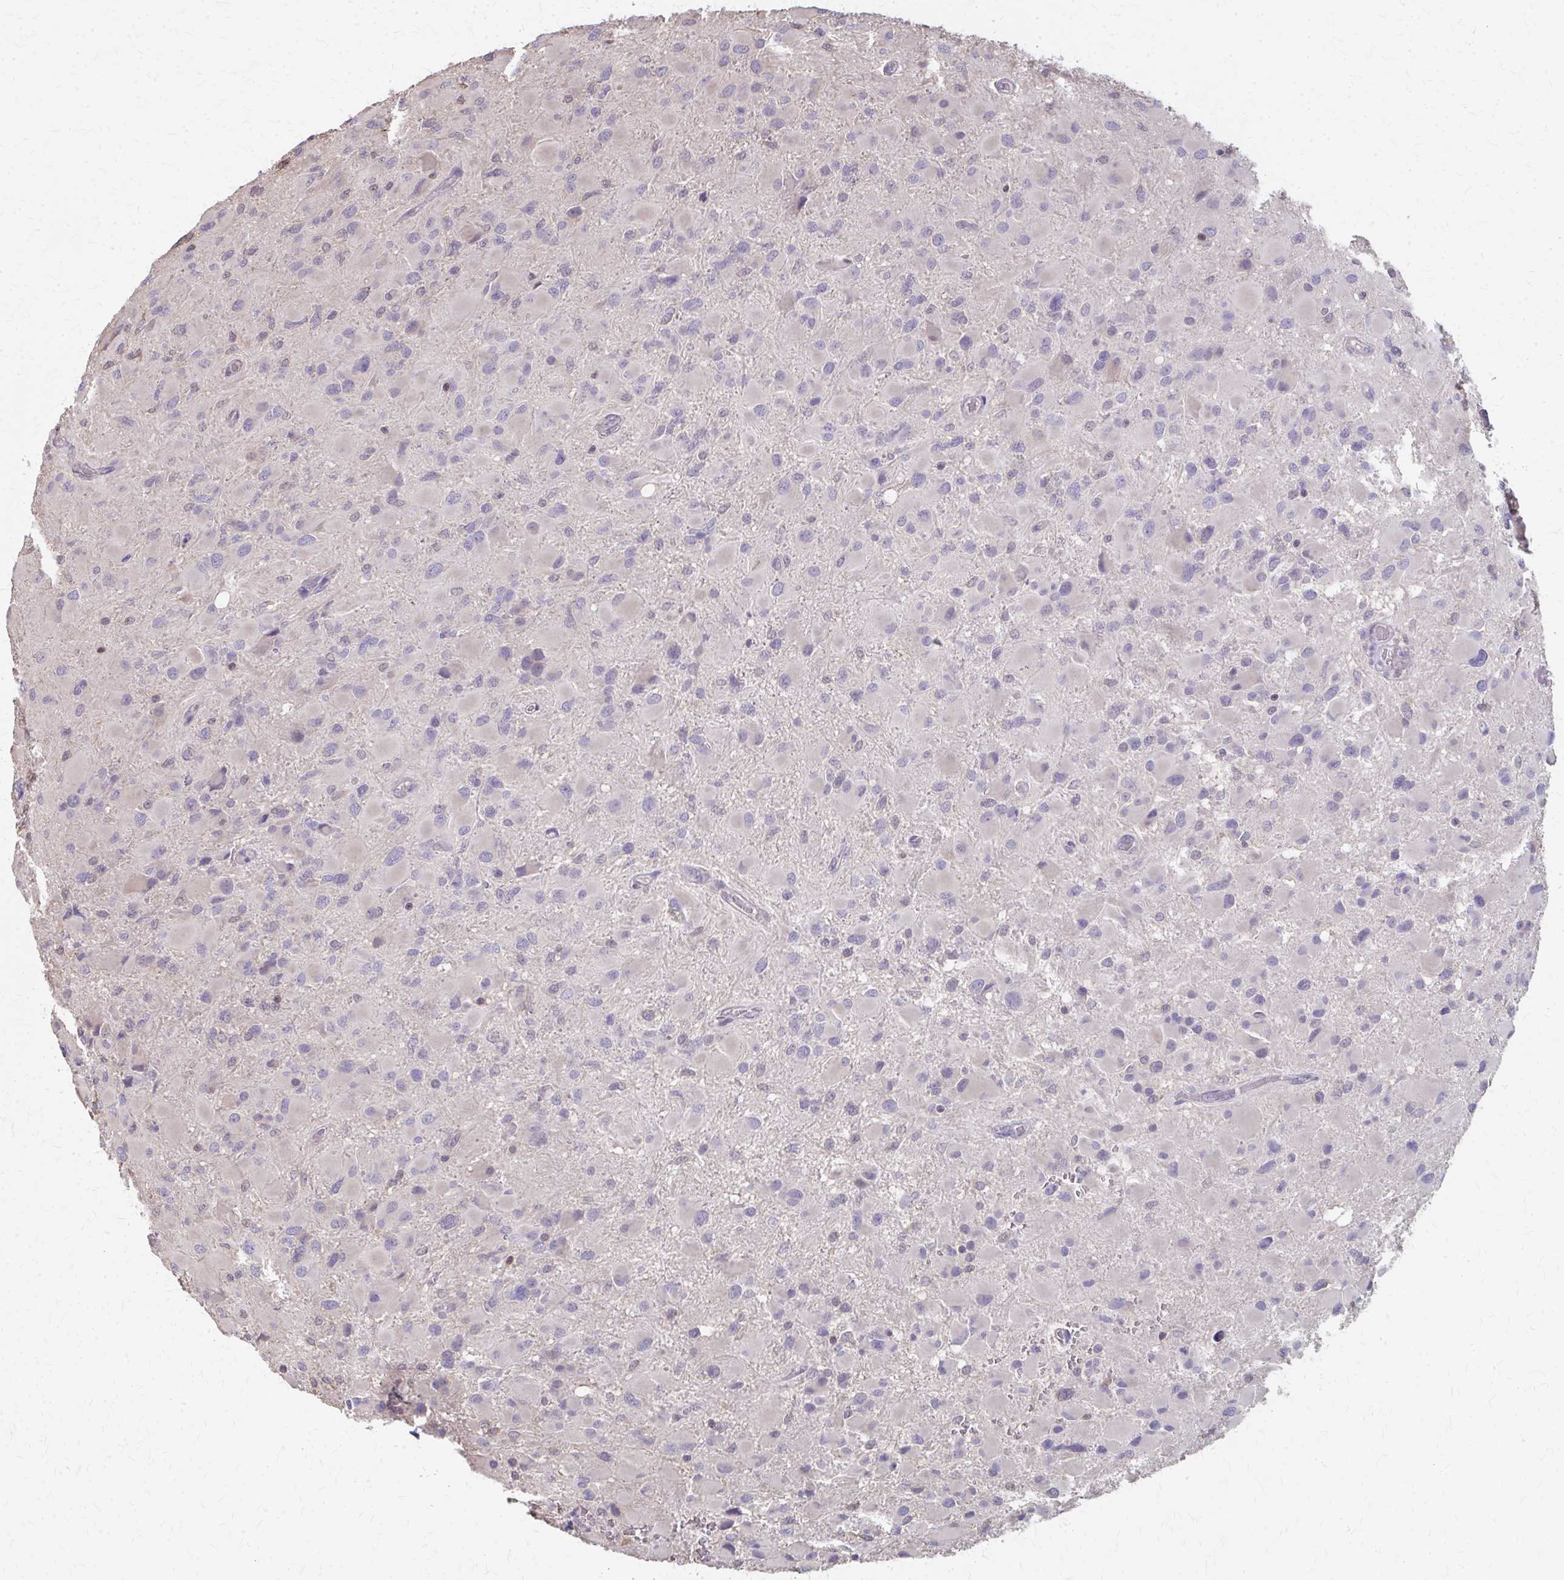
{"staining": {"intensity": "negative", "quantity": "none", "location": "none"}, "tissue": "glioma", "cell_type": "Tumor cells", "image_type": "cancer", "snomed": [{"axis": "morphology", "description": "Glioma, malignant, High grade"}, {"axis": "topography", "description": "Cerebral cortex"}], "caption": "High power microscopy micrograph of an immunohistochemistry histopathology image of glioma, revealing no significant expression in tumor cells. (DAB (3,3'-diaminobenzidine) immunohistochemistry (IHC) with hematoxylin counter stain).", "gene": "RABGAP1L", "patient": {"sex": "female", "age": 36}}